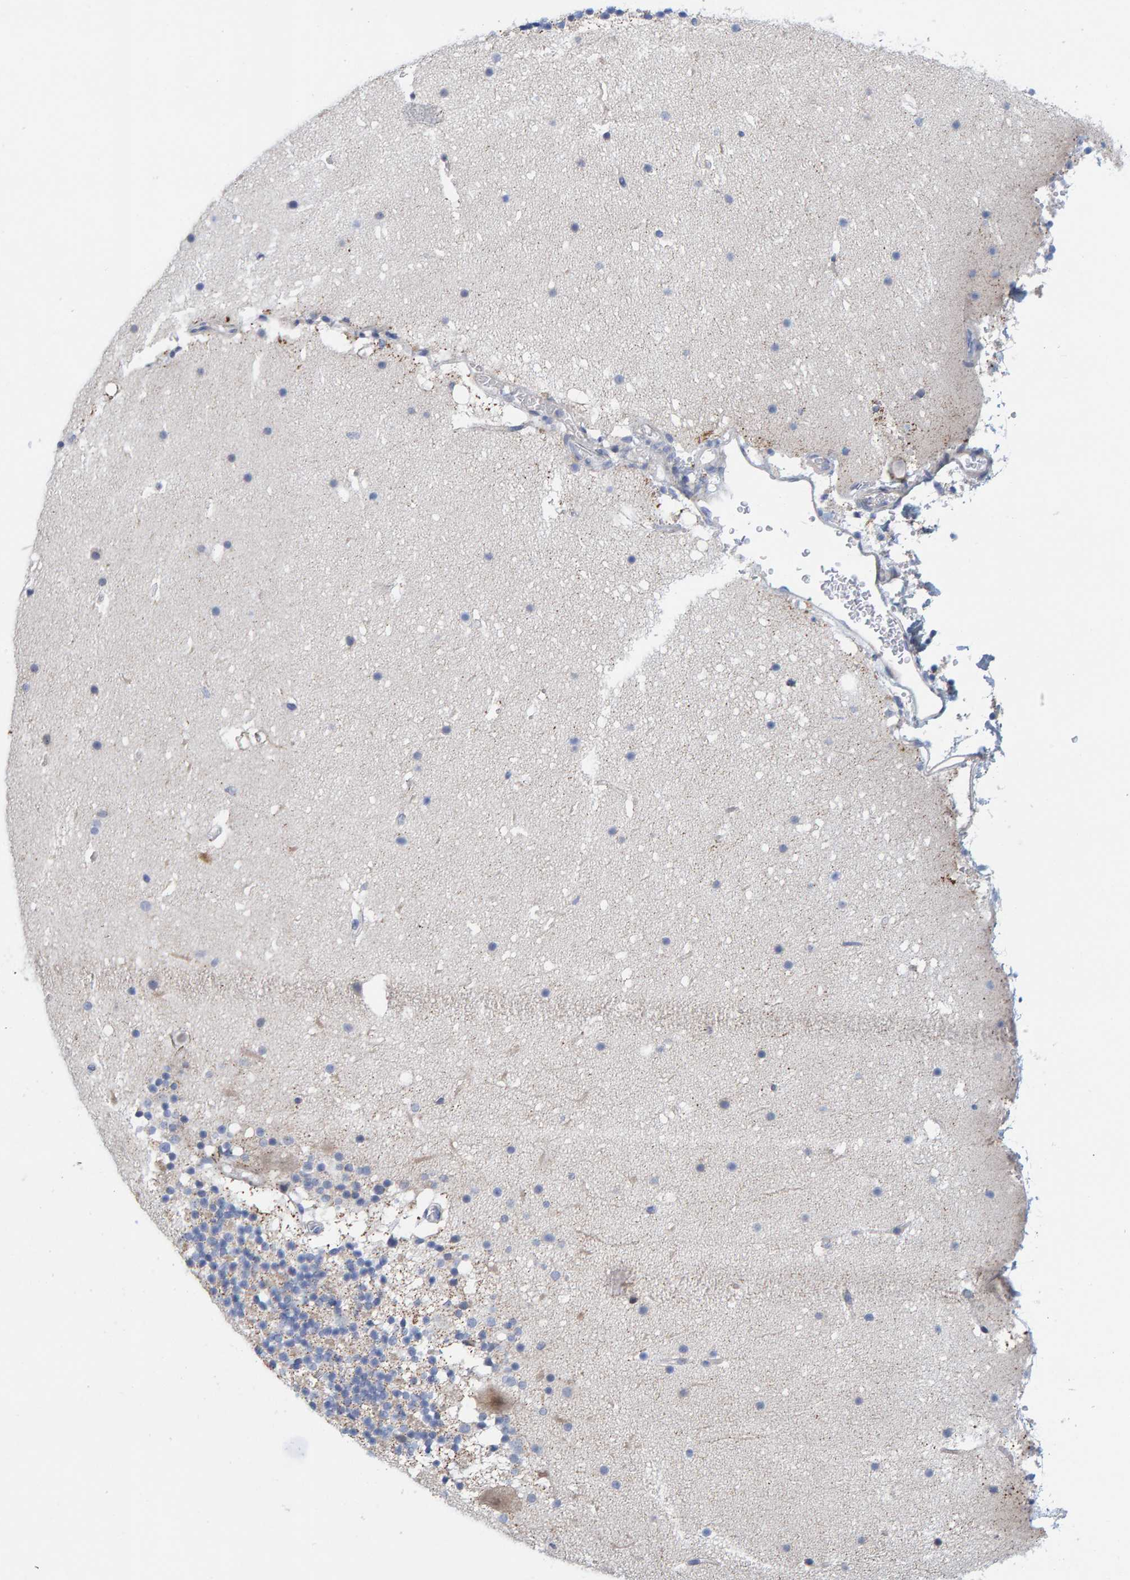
{"staining": {"intensity": "negative", "quantity": "none", "location": "none"}, "tissue": "cerebellum", "cell_type": "Cells in granular layer", "image_type": "normal", "snomed": [{"axis": "morphology", "description": "Normal tissue, NOS"}, {"axis": "topography", "description": "Cerebellum"}], "caption": "Immunohistochemical staining of benign human cerebellum displays no significant staining in cells in granular layer. (Immunohistochemistry (ihc), brightfield microscopy, high magnification).", "gene": "ZC3H3", "patient": {"sex": "male", "age": 57}}